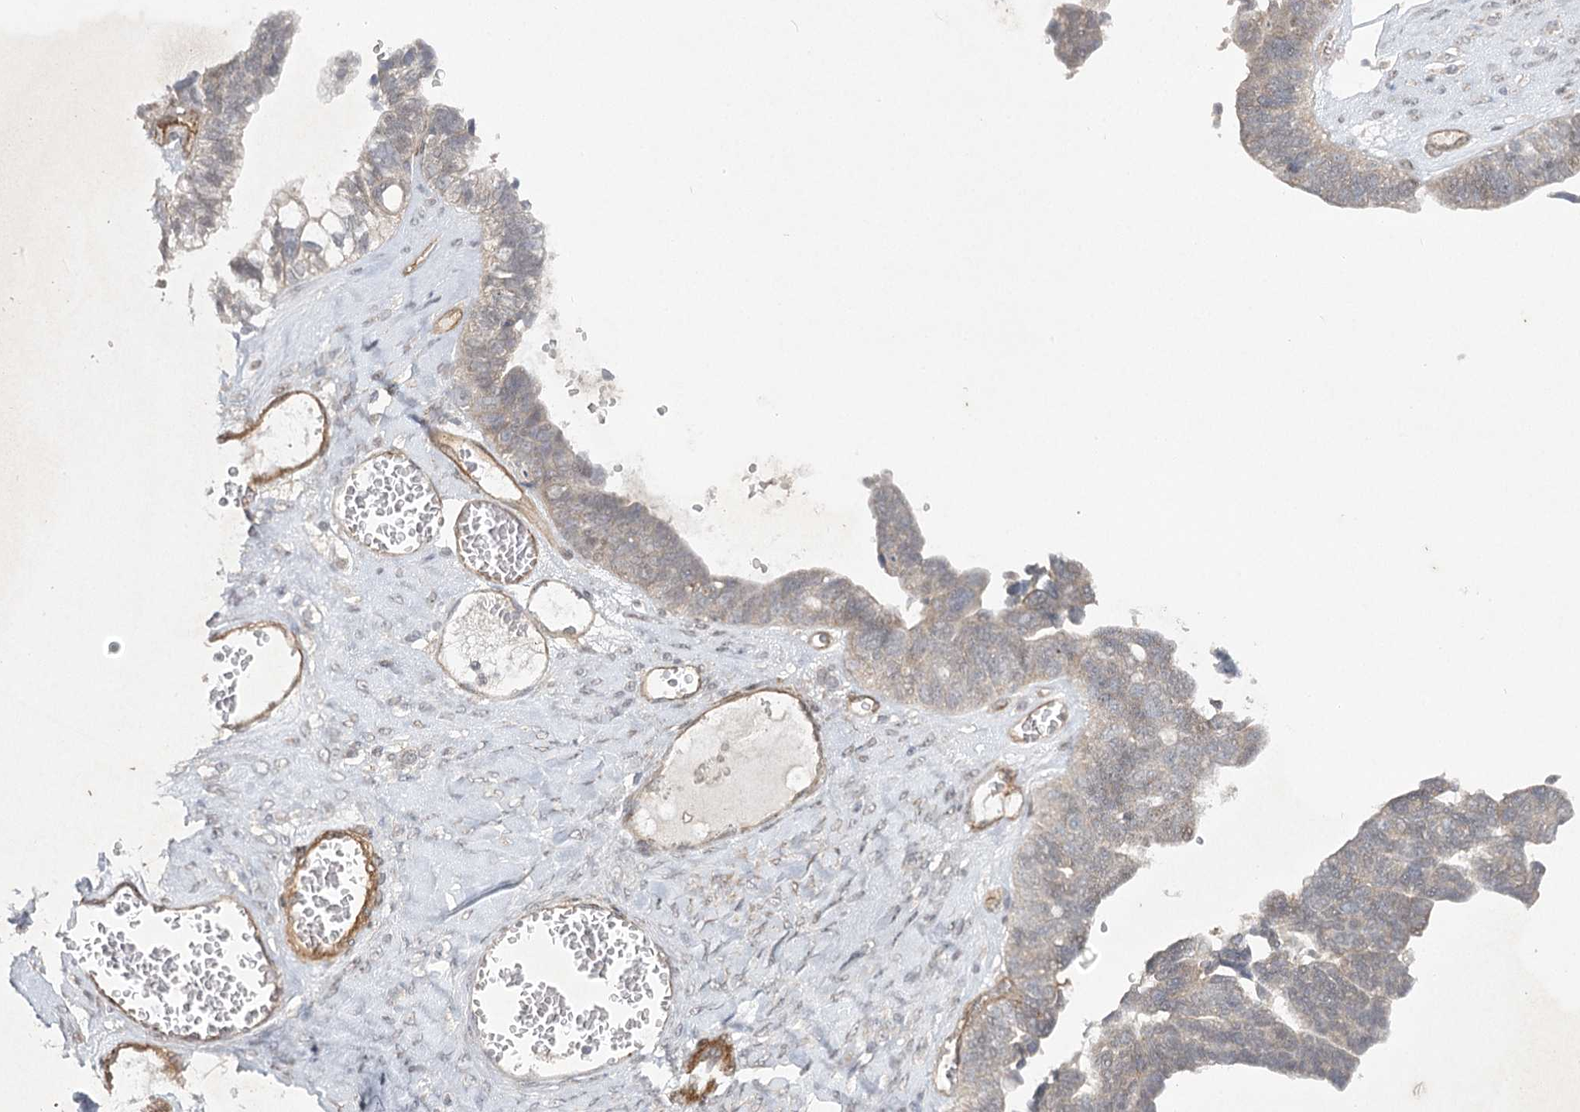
{"staining": {"intensity": "weak", "quantity": "25%-75%", "location": "cytoplasmic/membranous"}, "tissue": "ovarian cancer", "cell_type": "Tumor cells", "image_type": "cancer", "snomed": [{"axis": "morphology", "description": "Cystadenocarcinoma, serous, NOS"}, {"axis": "topography", "description": "Ovary"}], "caption": "Immunohistochemical staining of ovarian serous cystadenocarcinoma demonstrates low levels of weak cytoplasmic/membranous protein staining in about 25%-75% of tumor cells.", "gene": "AMTN", "patient": {"sex": "female", "age": 79}}